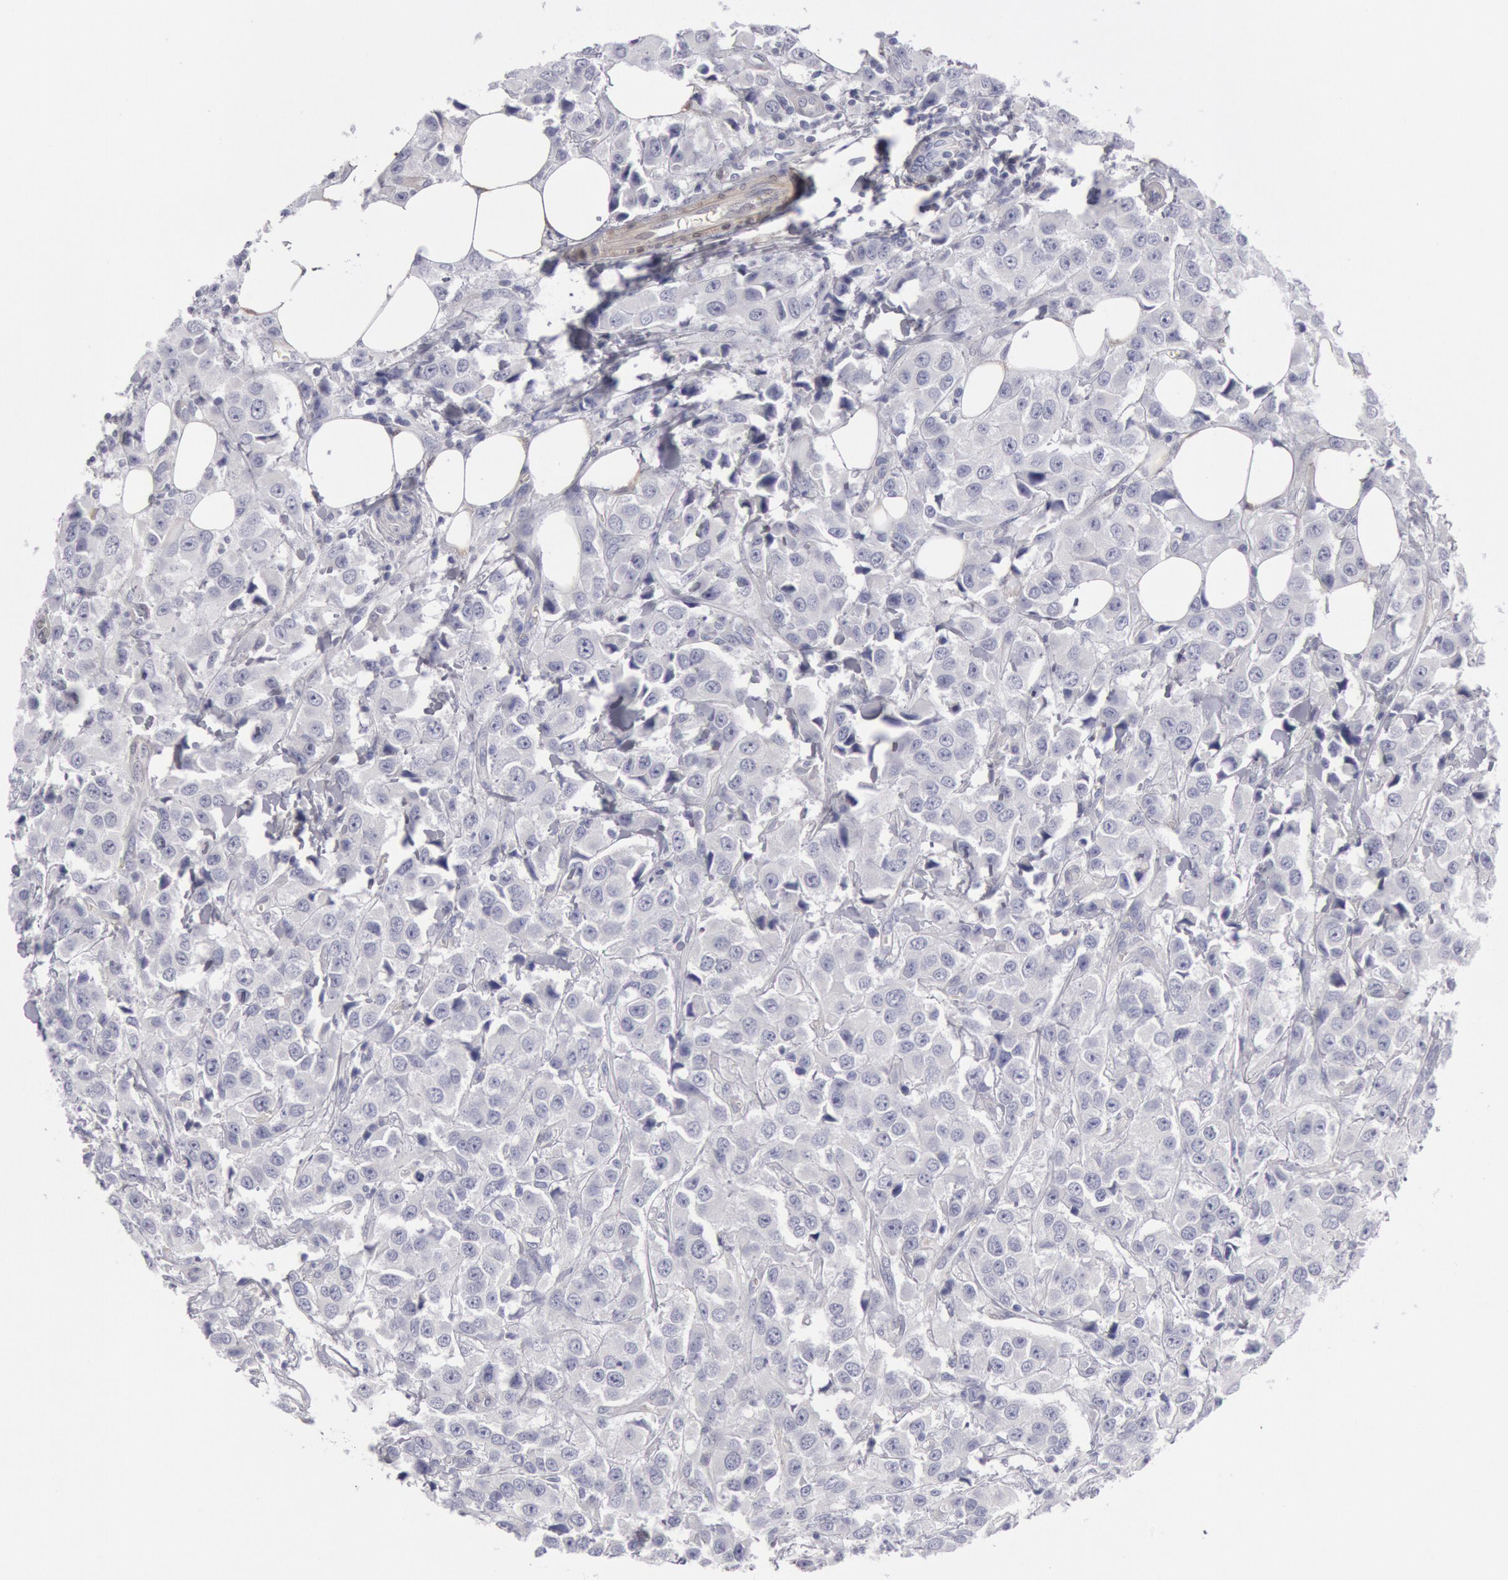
{"staining": {"intensity": "negative", "quantity": "none", "location": "none"}, "tissue": "breast cancer", "cell_type": "Tumor cells", "image_type": "cancer", "snomed": [{"axis": "morphology", "description": "Duct carcinoma"}, {"axis": "topography", "description": "Breast"}], "caption": "Tumor cells show no significant positivity in breast intraductal carcinoma.", "gene": "FHL1", "patient": {"sex": "female", "age": 58}}